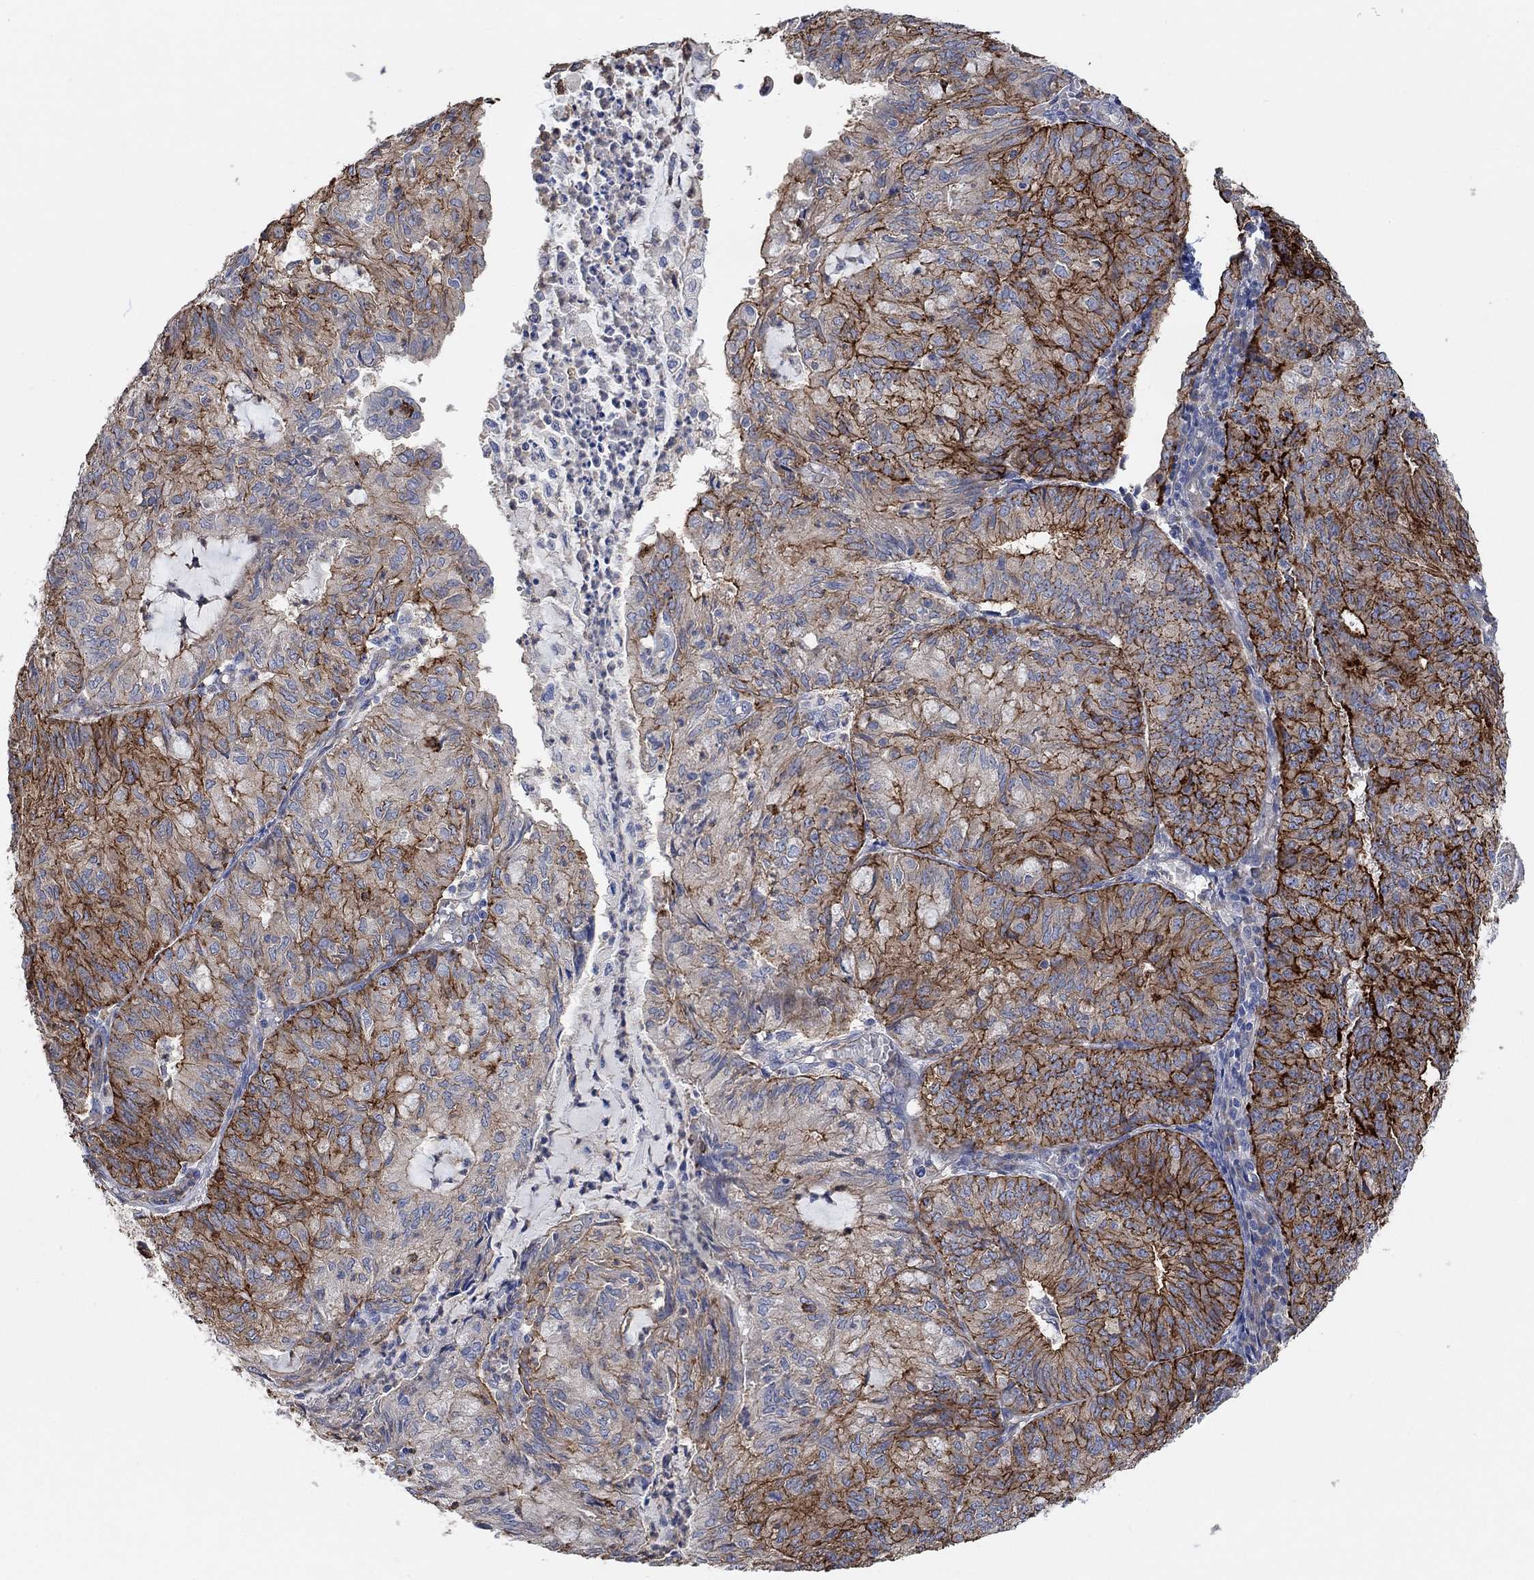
{"staining": {"intensity": "strong", "quantity": "25%-75%", "location": "cytoplasmic/membranous"}, "tissue": "endometrial cancer", "cell_type": "Tumor cells", "image_type": "cancer", "snomed": [{"axis": "morphology", "description": "Adenocarcinoma, NOS"}, {"axis": "topography", "description": "Endometrium"}], "caption": "Tumor cells exhibit strong cytoplasmic/membranous positivity in approximately 25%-75% of cells in endometrial cancer (adenocarcinoma). The staining is performed using DAB brown chromogen to label protein expression. The nuclei are counter-stained blue using hematoxylin.", "gene": "SYT16", "patient": {"sex": "female", "age": 82}}